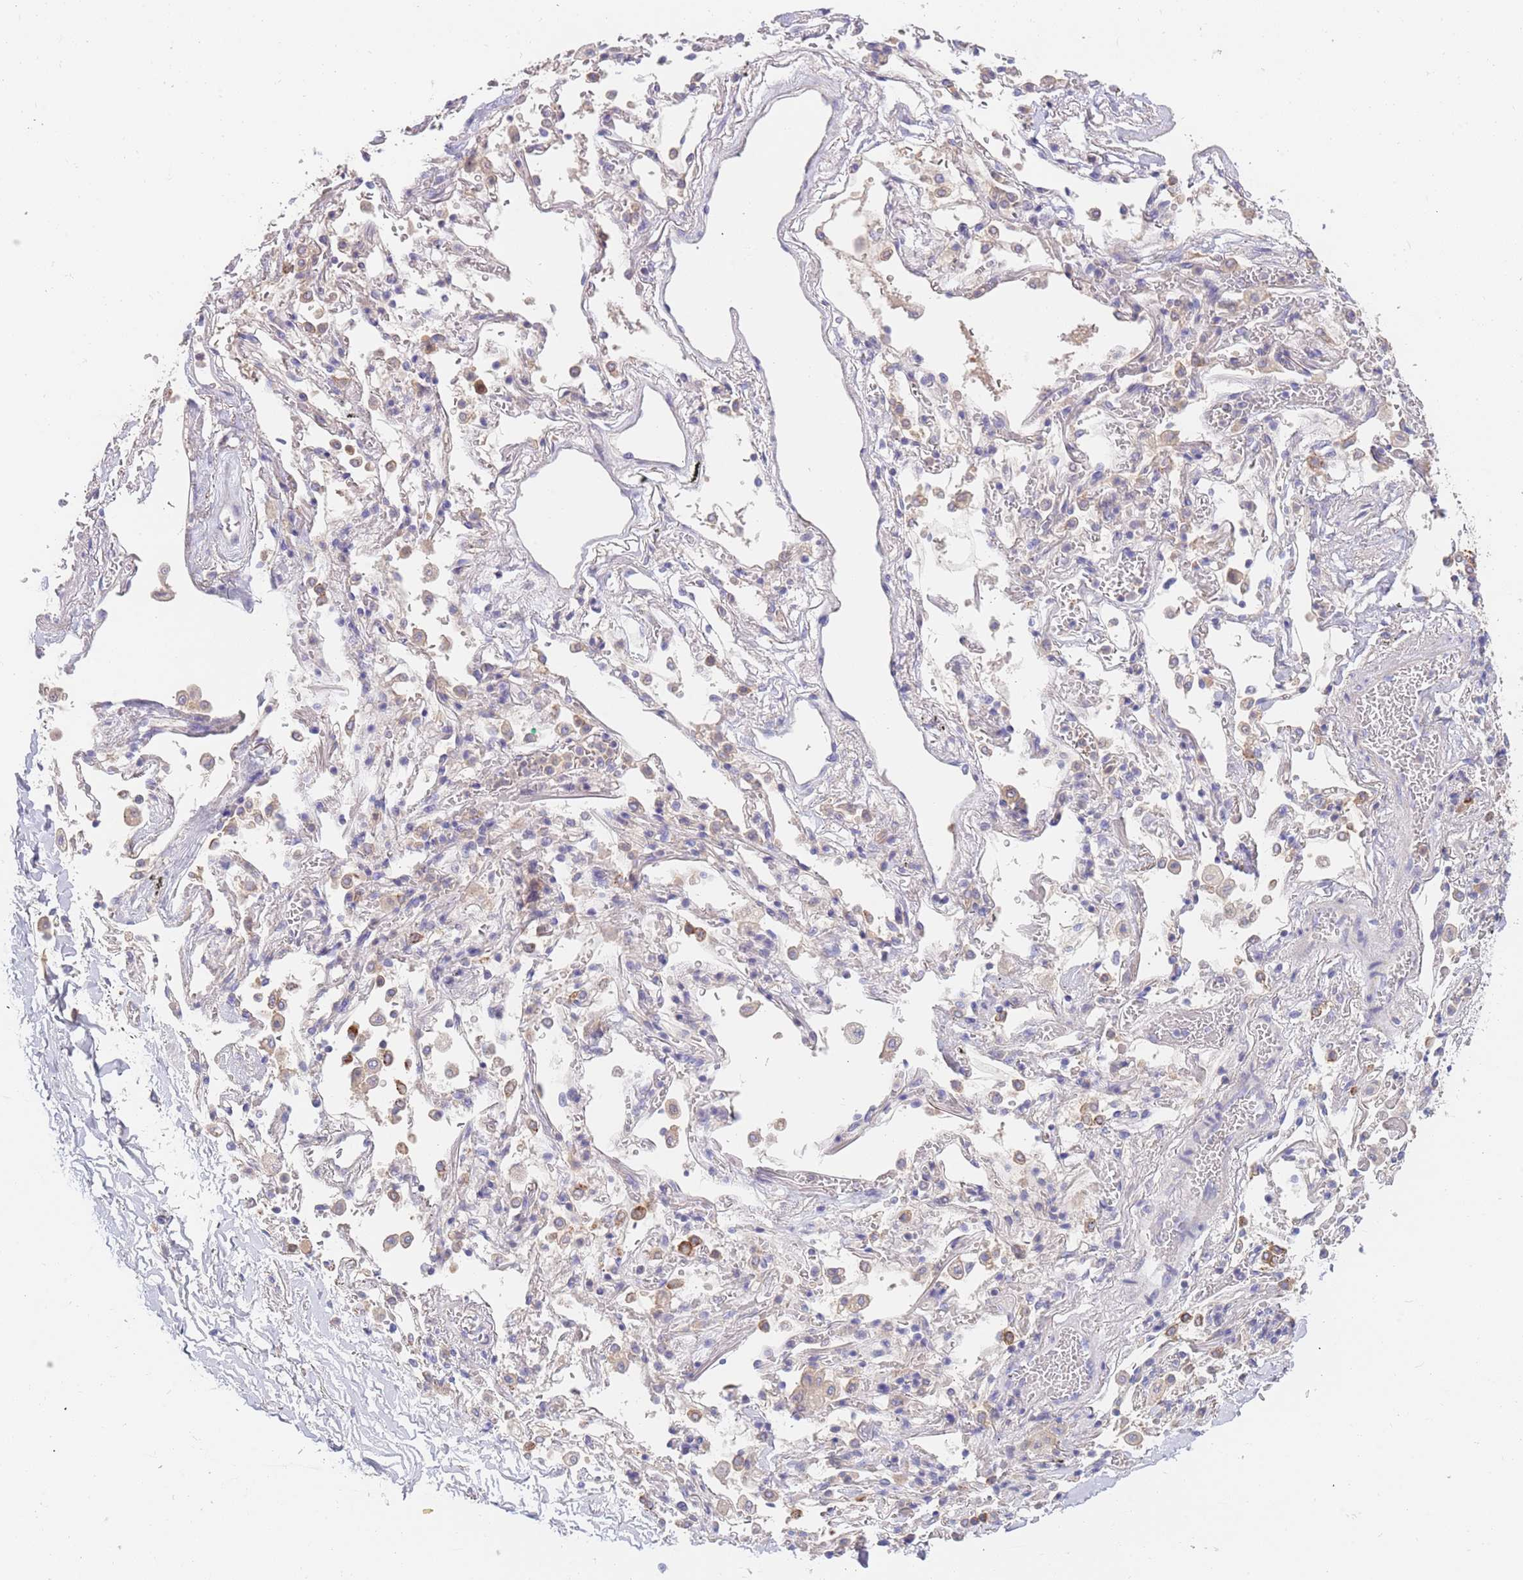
{"staining": {"intensity": "negative", "quantity": "none", "location": "none"}, "tissue": "adipose tissue", "cell_type": "Adipocytes", "image_type": "normal", "snomed": [{"axis": "morphology", "description": "Normal tissue, NOS"}, {"axis": "topography", "description": "Cartilage tissue"}], "caption": "This histopathology image is of benign adipose tissue stained with immunohistochemistry (IHC) to label a protein in brown with the nuclei are counter-stained blue. There is no expression in adipocytes.", "gene": "BORCS5", "patient": {"sex": "male", "age": 73}}